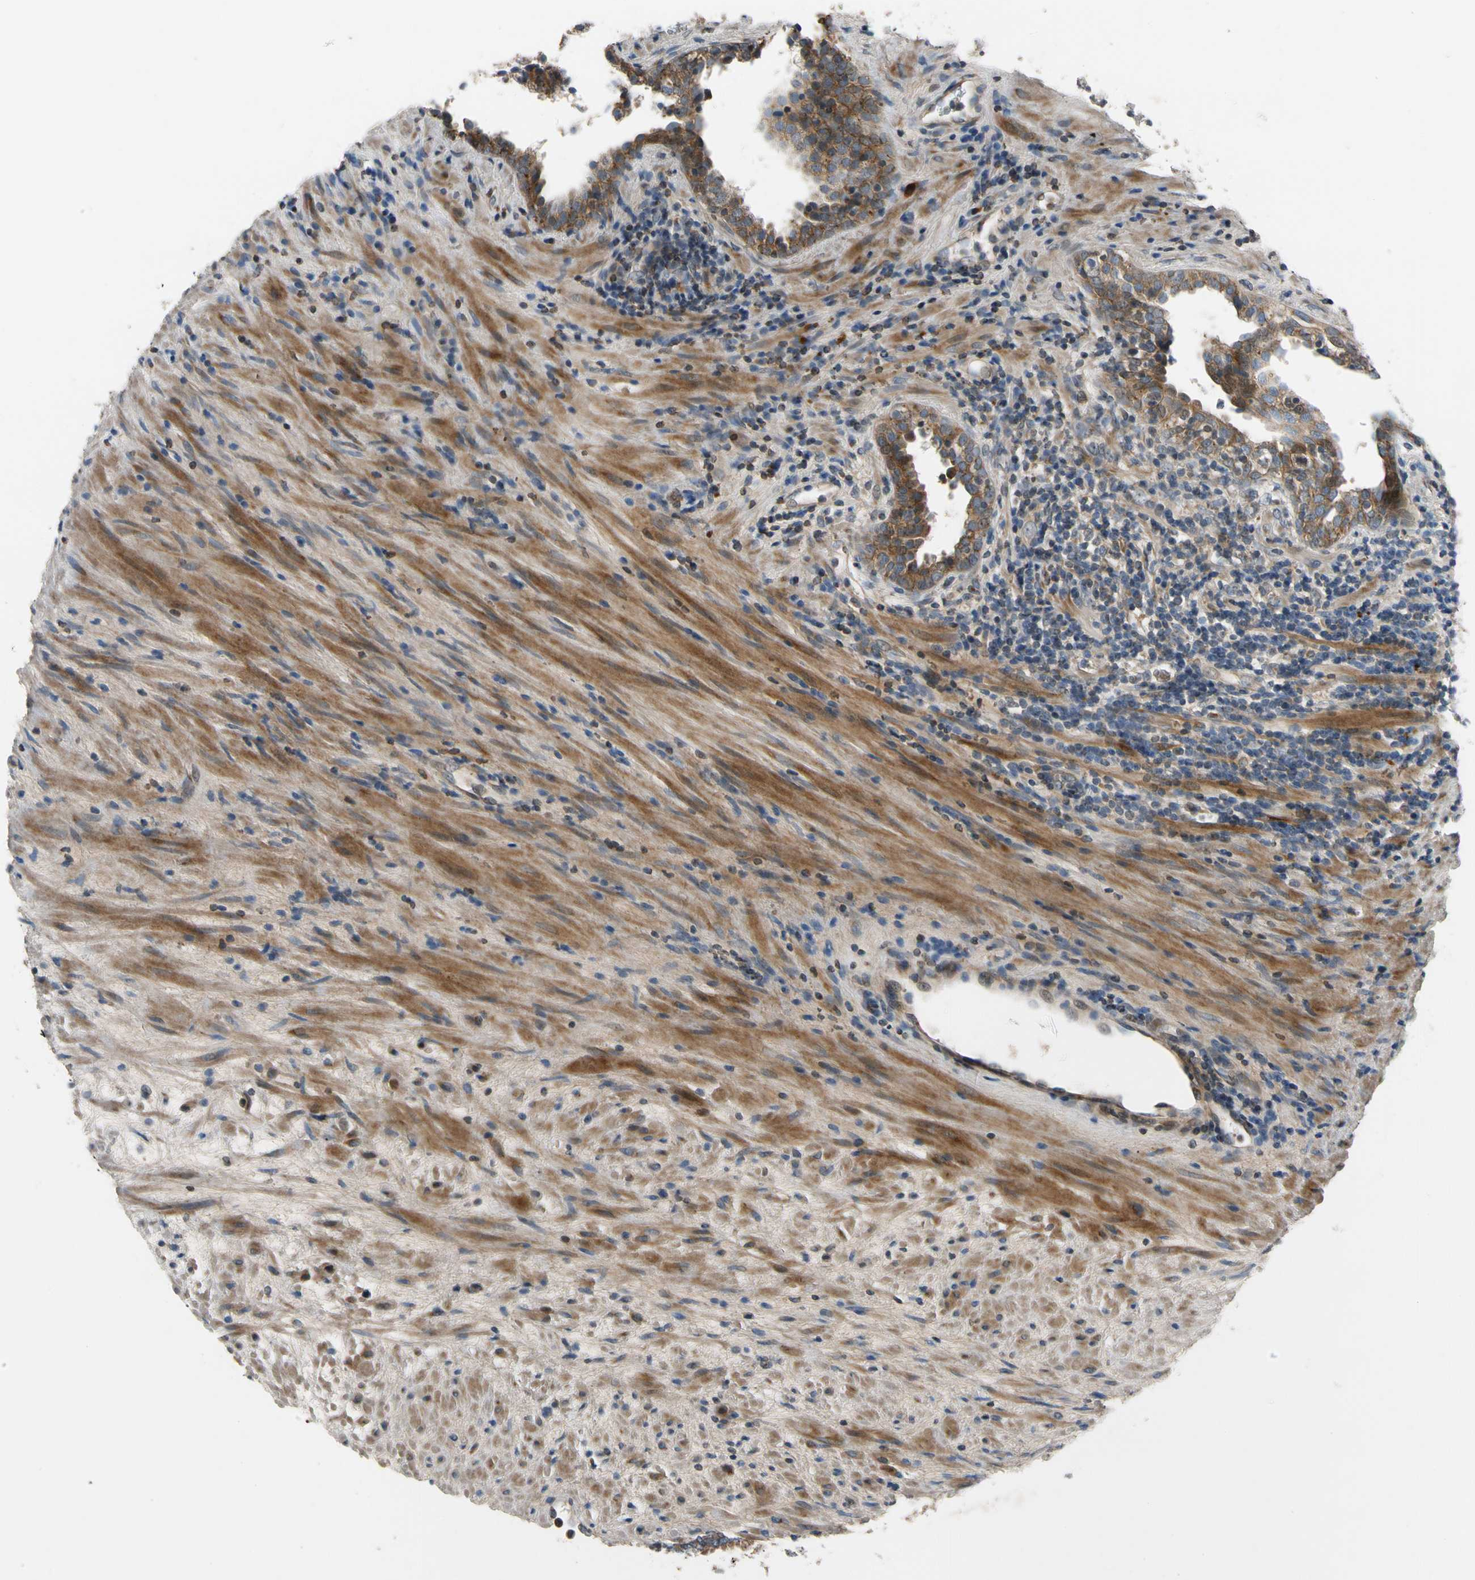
{"staining": {"intensity": "moderate", "quantity": ">75%", "location": "cytoplasmic/membranous"}, "tissue": "prostate", "cell_type": "Glandular cells", "image_type": "normal", "snomed": [{"axis": "morphology", "description": "Normal tissue, NOS"}, {"axis": "topography", "description": "Prostate"}], "caption": "IHC image of benign prostate: prostate stained using immunohistochemistry (IHC) displays medium levels of moderate protein expression localized specifically in the cytoplasmic/membranous of glandular cells, appearing as a cytoplasmic/membranous brown color.", "gene": "MST1R", "patient": {"sex": "male", "age": 76}}